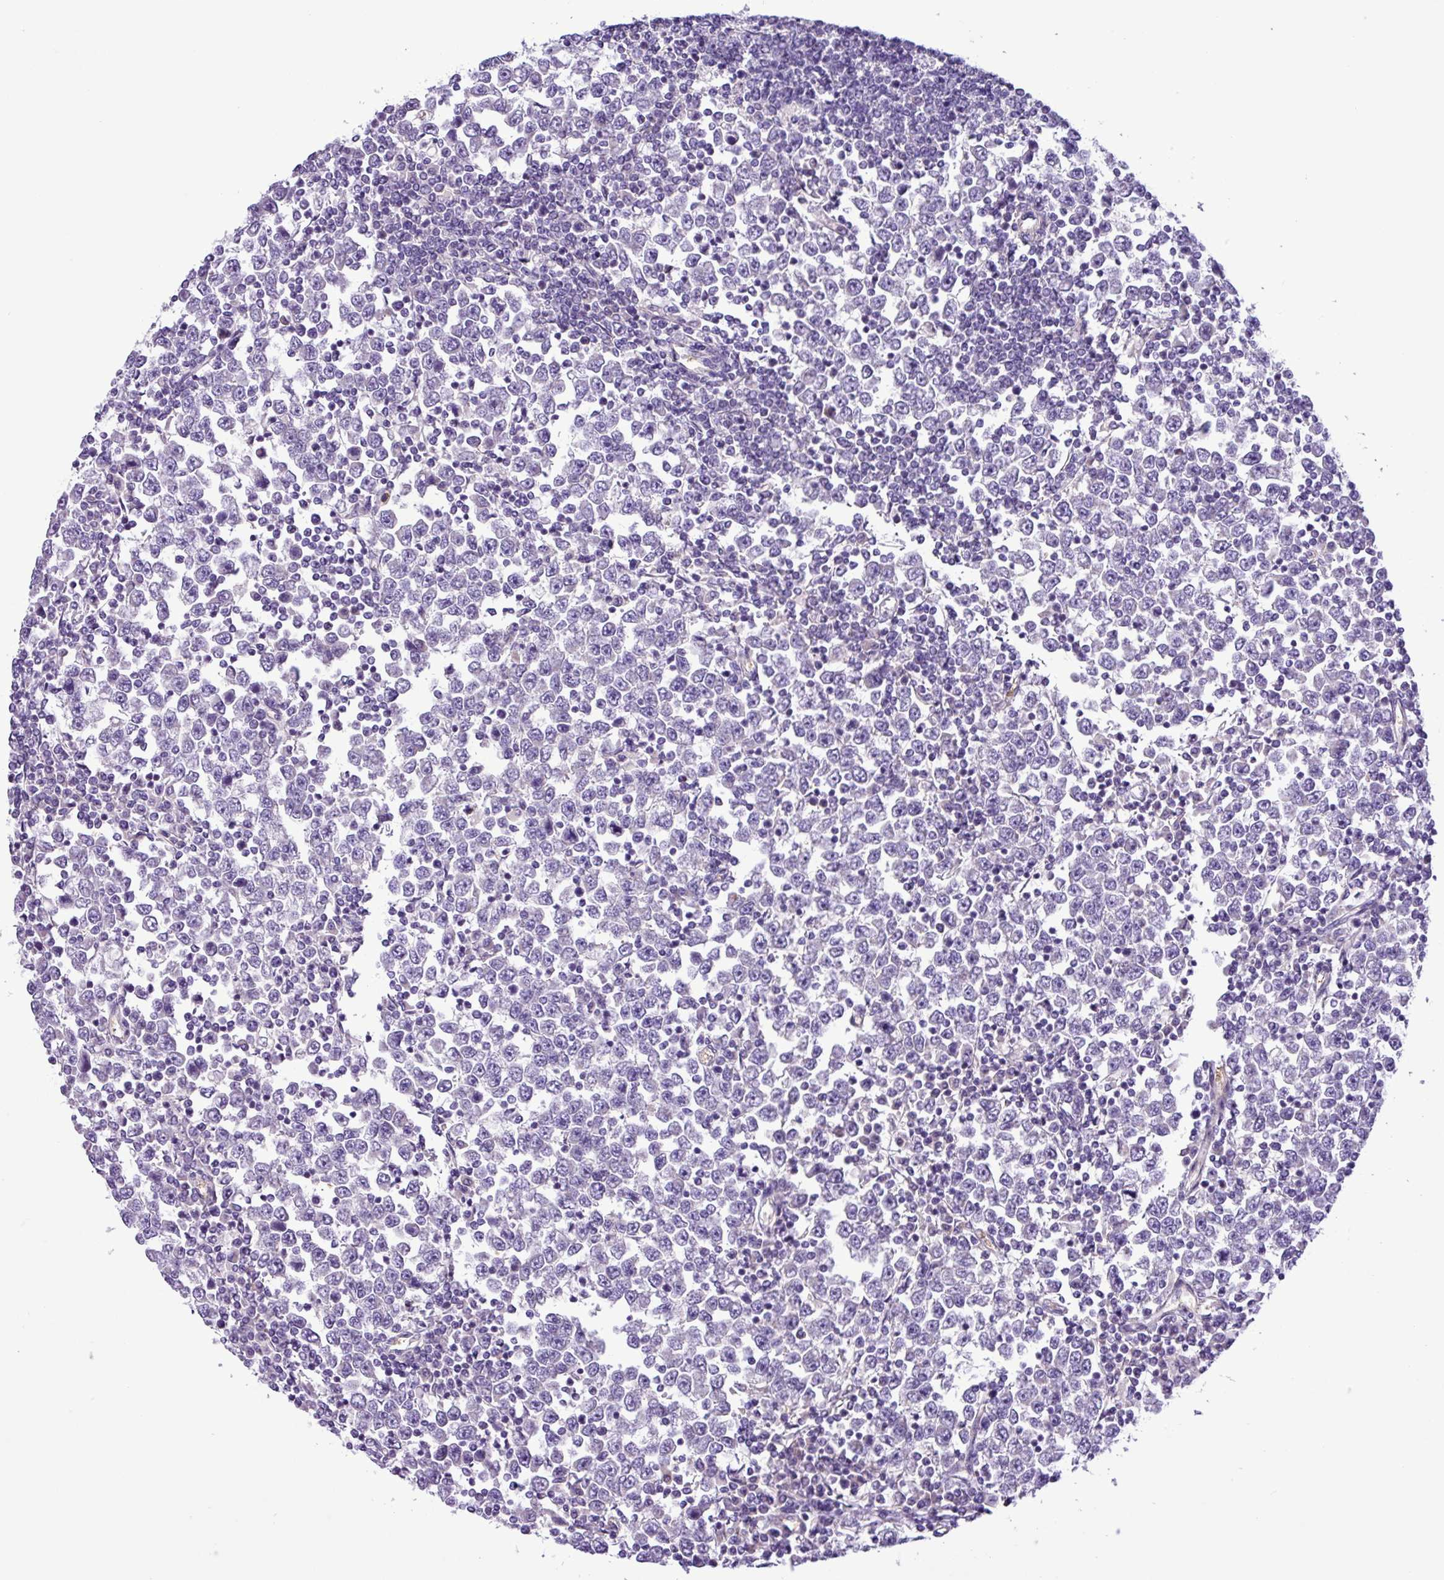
{"staining": {"intensity": "negative", "quantity": "none", "location": "none"}, "tissue": "testis cancer", "cell_type": "Tumor cells", "image_type": "cancer", "snomed": [{"axis": "morphology", "description": "Seminoma, NOS"}, {"axis": "topography", "description": "Testis"}], "caption": "A micrograph of human testis cancer is negative for staining in tumor cells.", "gene": "C11orf91", "patient": {"sex": "male", "age": 65}}